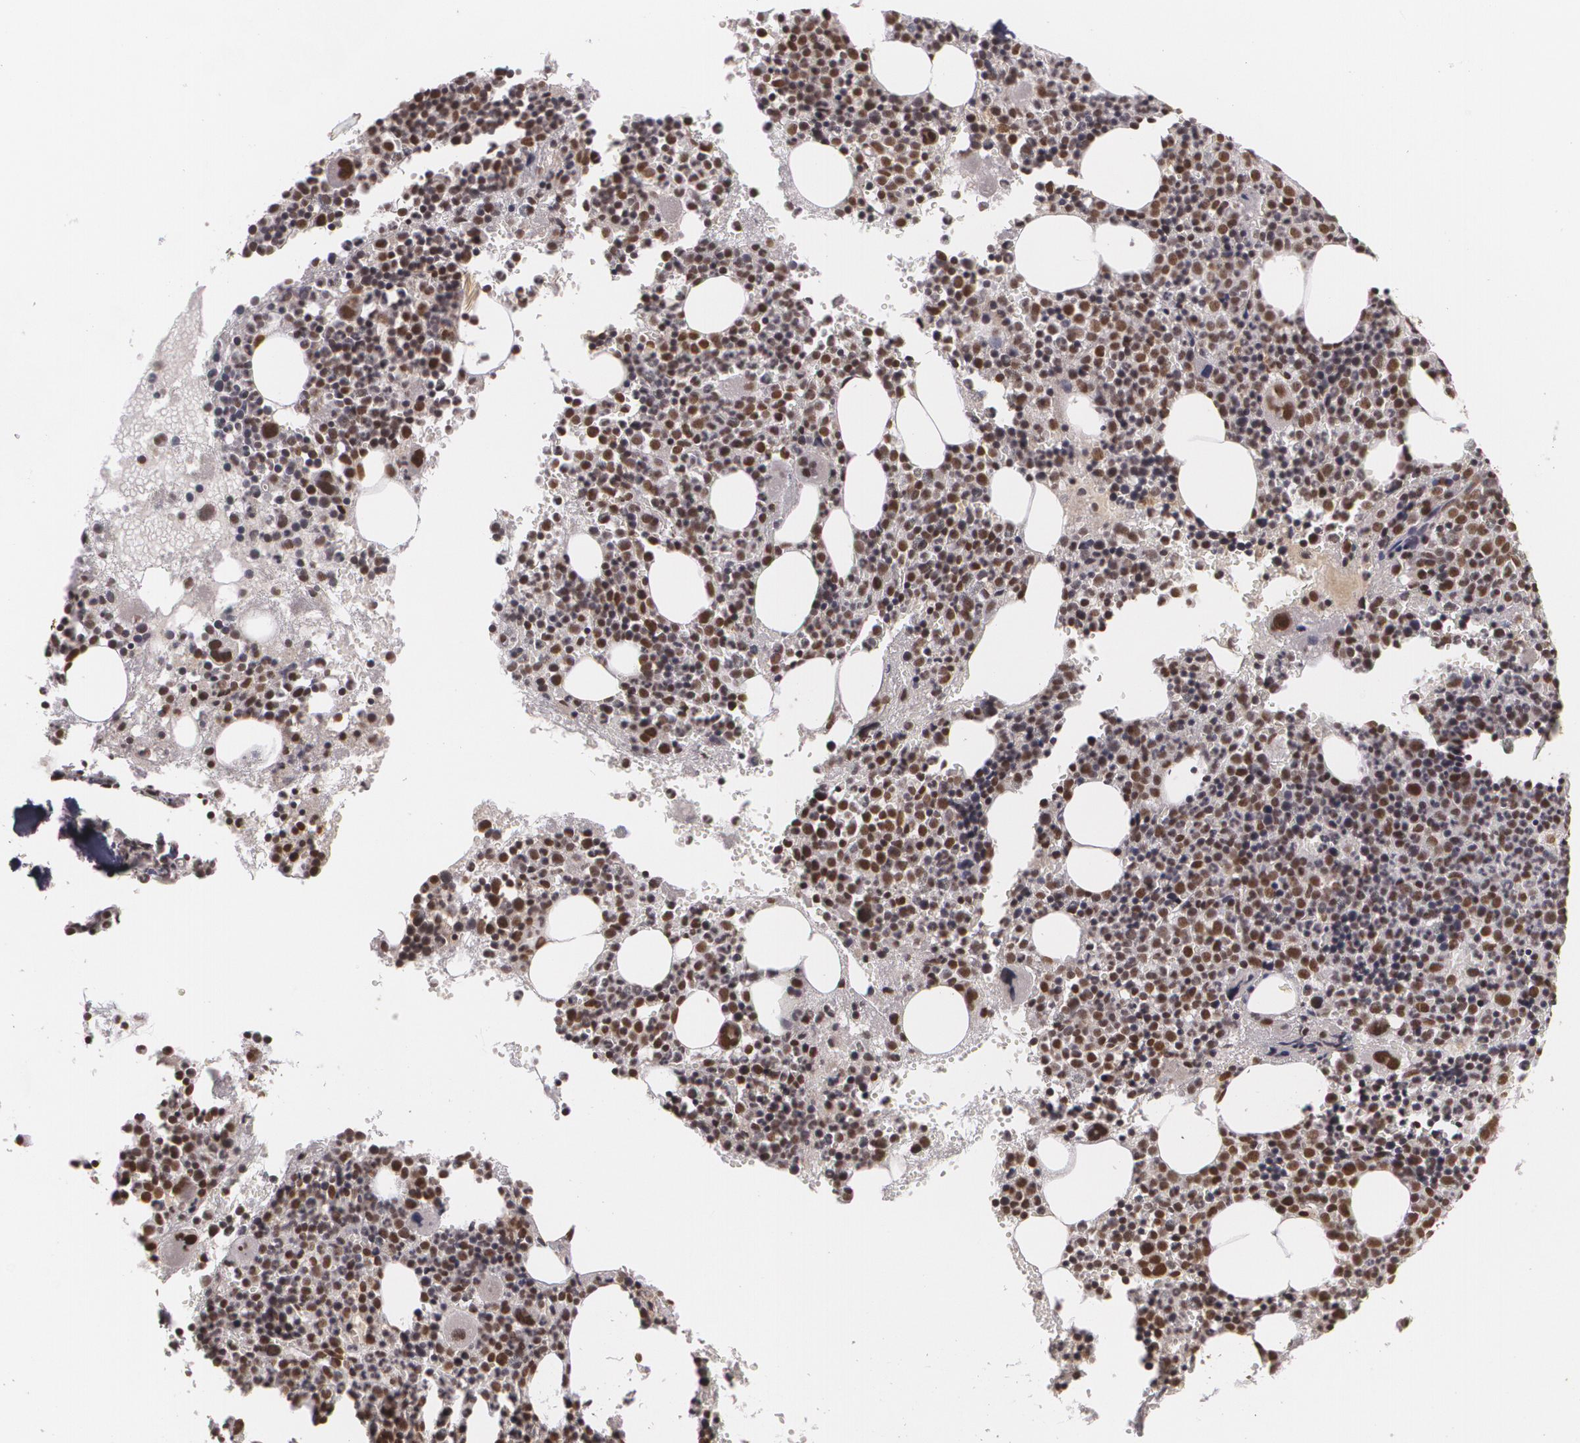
{"staining": {"intensity": "strong", "quantity": ">75%", "location": "nuclear"}, "tissue": "bone marrow", "cell_type": "Hematopoietic cells", "image_type": "normal", "snomed": [{"axis": "morphology", "description": "Normal tissue, NOS"}, {"axis": "topography", "description": "Bone marrow"}], "caption": "Immunohistochemistry staining of normal bone marrow, which shows high levels of strong nuclear staining in about >75% of hematopoietic cells indicating strong nuclear protein staining. The staining was performed using DAB (brown) for protein detection and nuclei were counterstained in hematoxylin (blue).", "gene": "RXRB", "patient": {"sex": "male", "age": 34}}